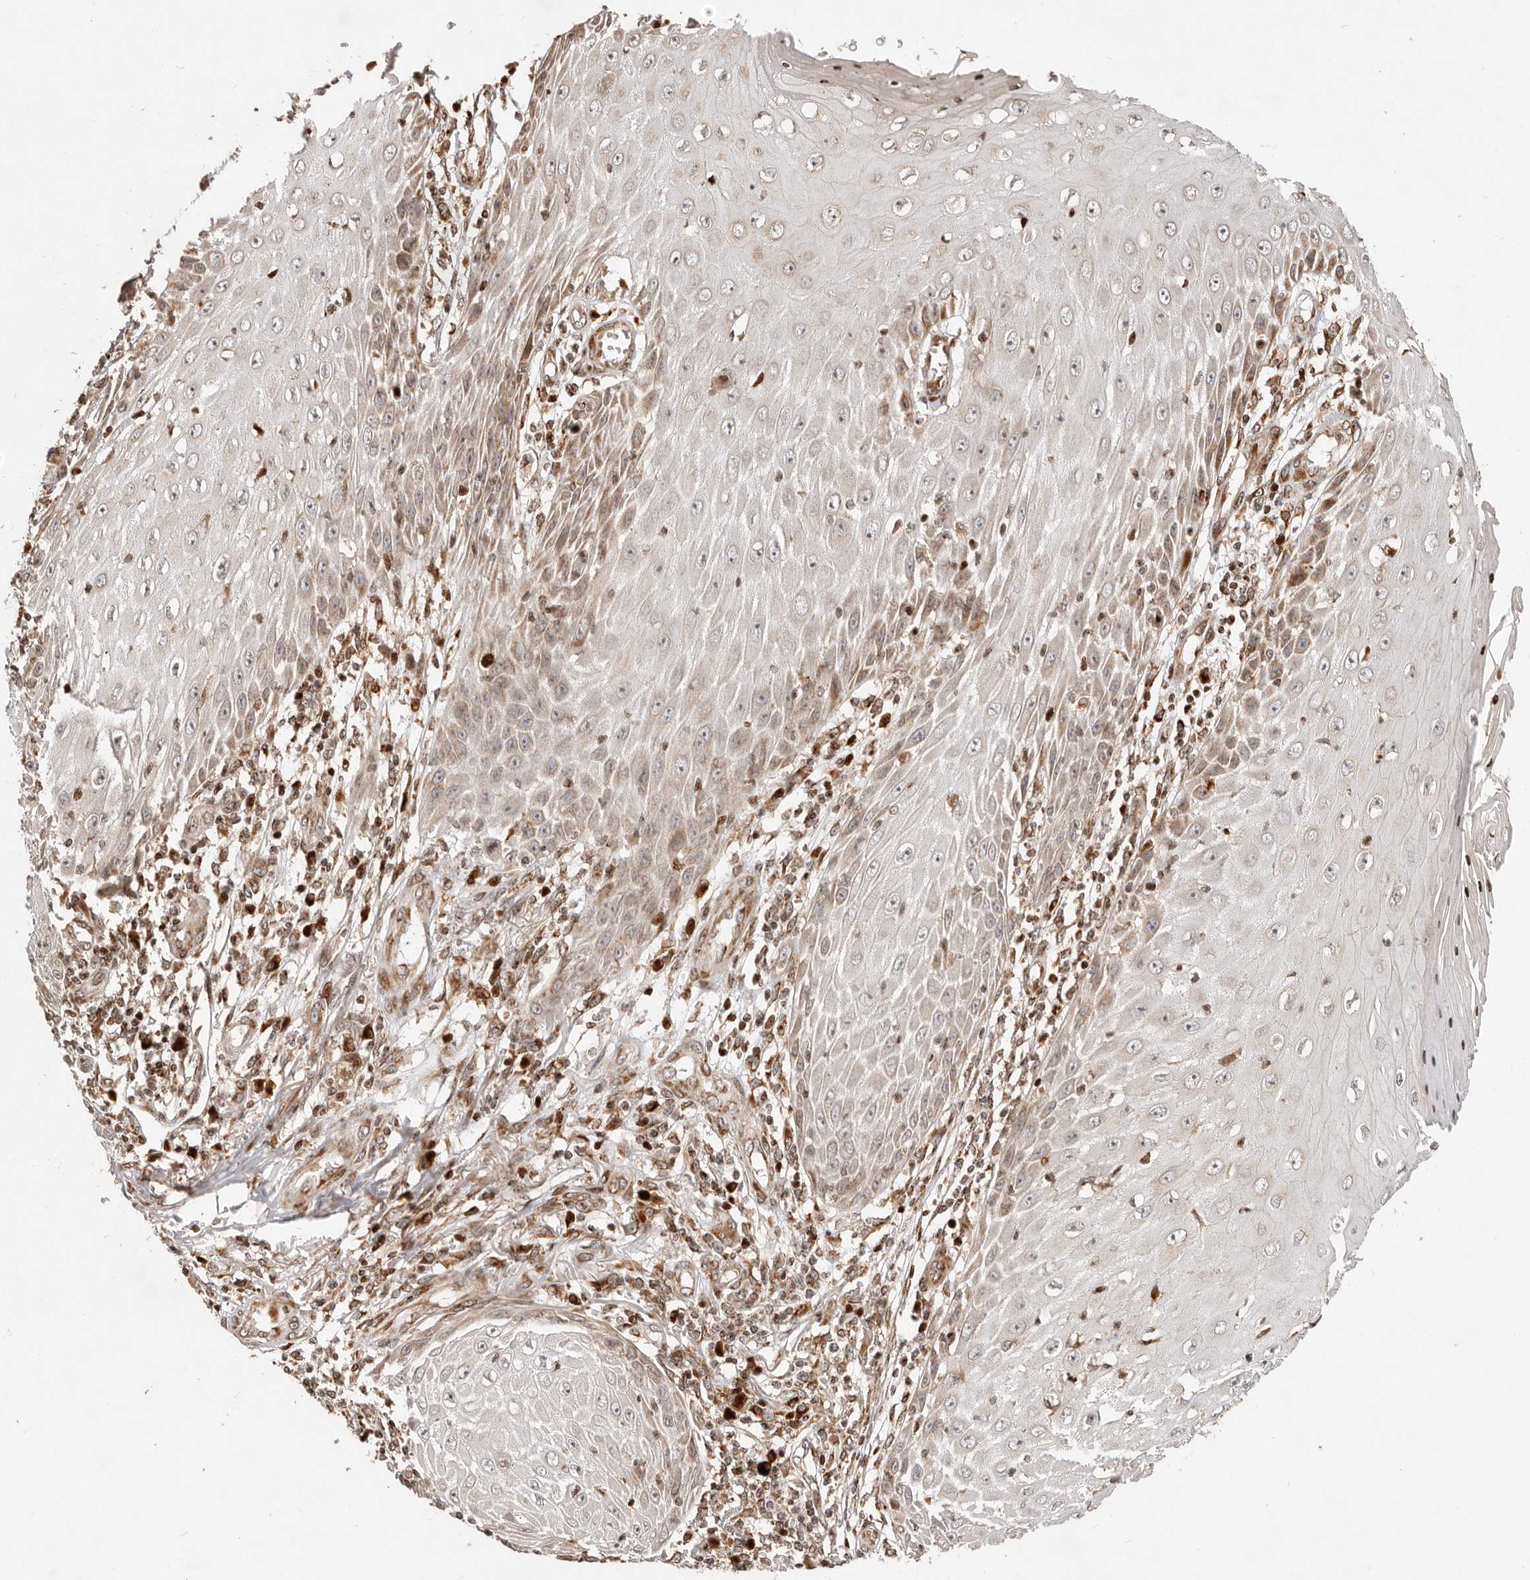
{"staining": {"intensity": "moderate", "quantity": "<25%", "location": "cytoplasmic/membranous"}, "tissue": "skin cancer", "cell_type": "Tumor cells", "image_type": "cancer", "snomed": [{"axis": "morphology", "description": "Squamous cell carcinoma, NOS"}, {"axis": "topography", "description": "Skin"}], "caption": "Protein expression analysis of skin cancer (squamous cell carcinoma) shows moderate cytoplasmic/membranous expression in about <25% of tumor cells.", "gene": "TRIM4", "patient": {"sex": "female", "age": 73}}